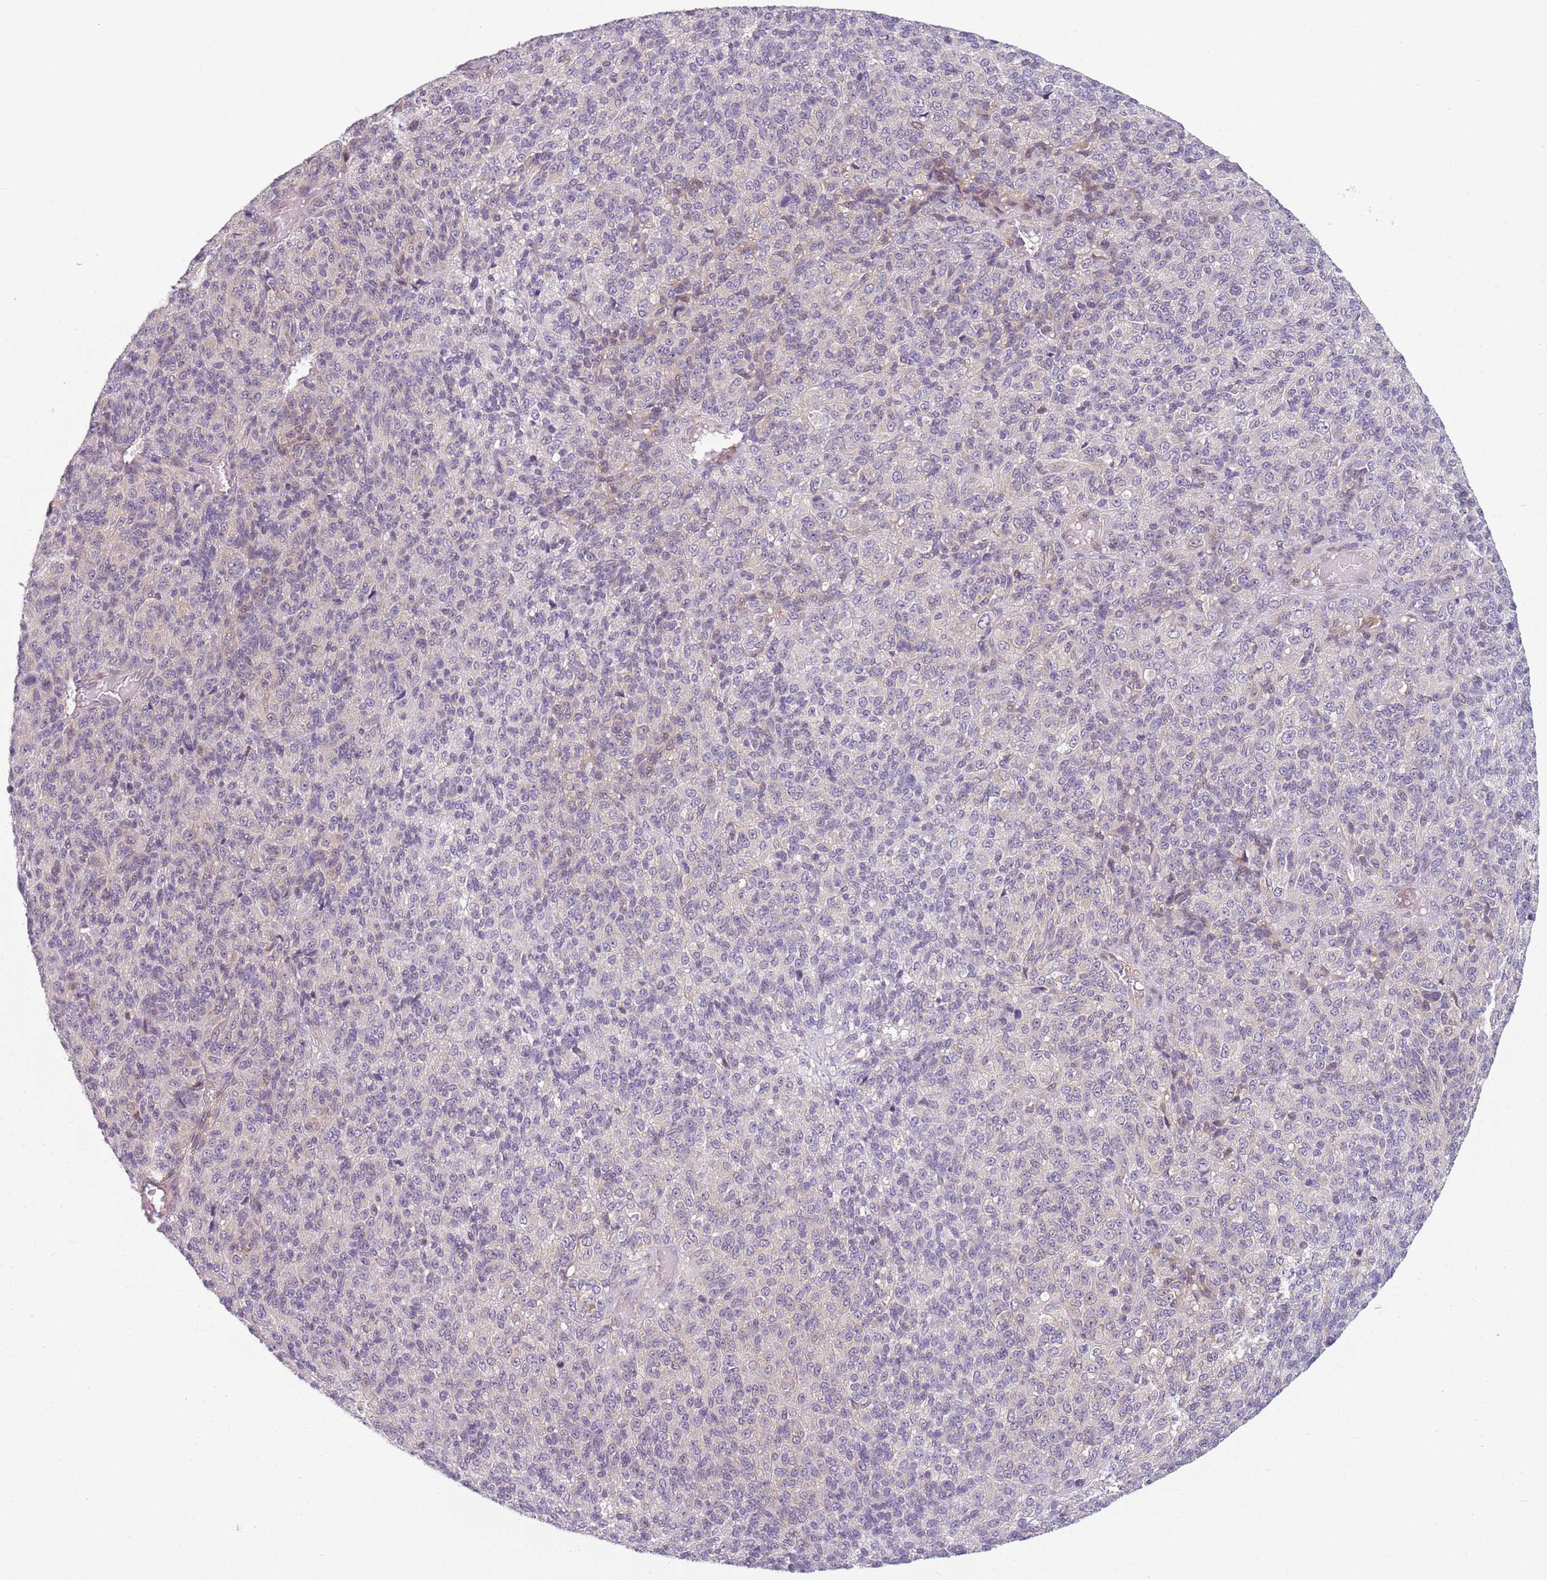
{"staining": {"intensity": "negative", "quantity": "none", "location": "none"}, "tissue": "melanoma", "cell_type": "Tumor cells", "image_type": "cancer", "snomed": [{"axis": "morphology", "description": "Malignant melanoma, Metastatic site"}, {"axis": "topography", "description": "Brain"}], "caption": "Malignant melanoma (metastatic site) was stained to show a protein in brown. There is no significant staining in tumor cells.", "gene": "DEFB116", "patient": {"sex": "female", "age": 56}}